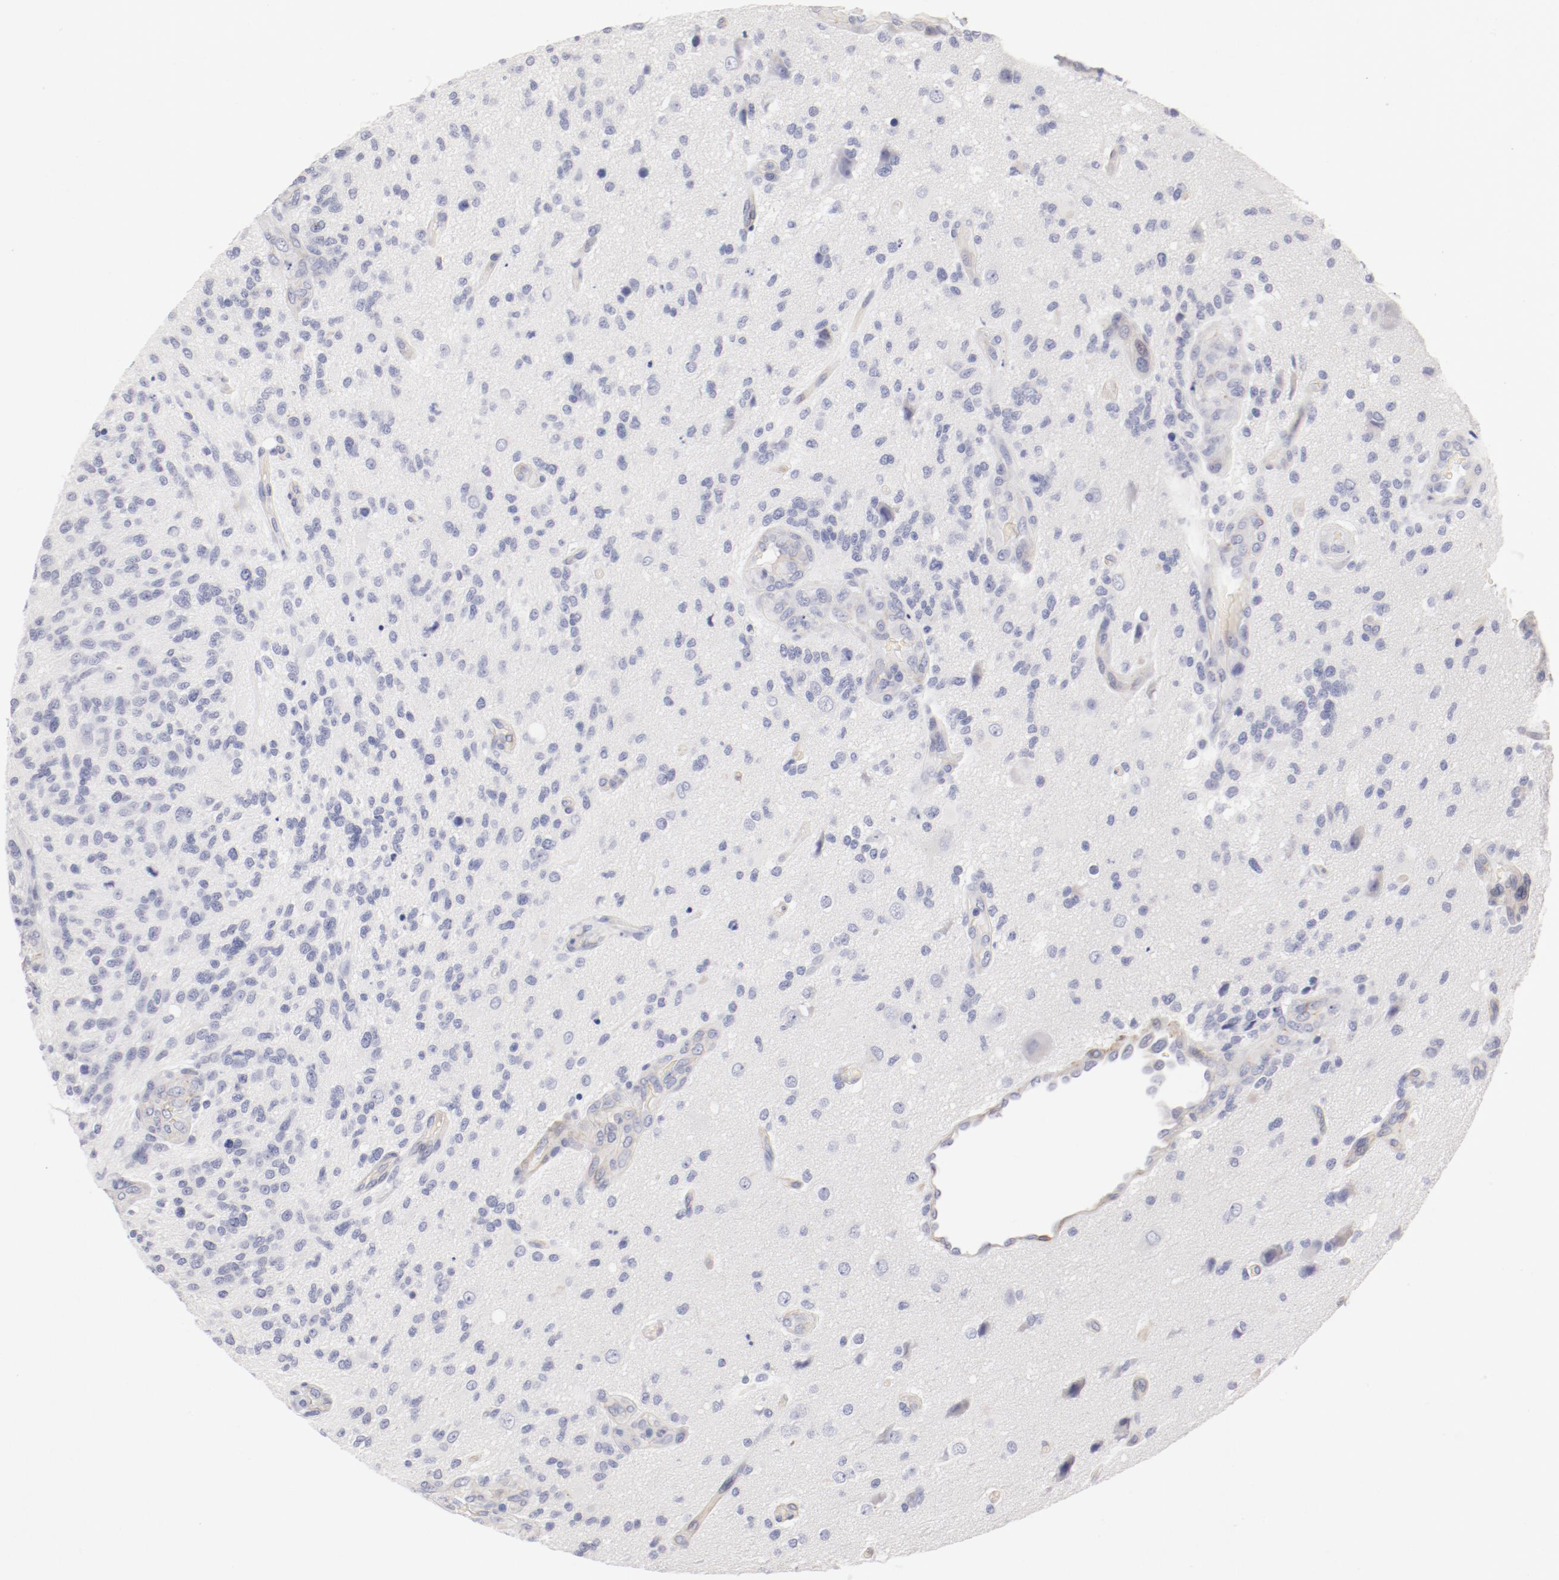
{"staining": {"intensity": "negative", "quantity": "none", "location": "none"}, "tissue": "glioma", "cell_type": "Tumor cells", "image_type": "cancer", "snomed": [{"axis": "morphology", "description": "Normal tissue, NOS"}, {"axis": "morphology", "description": "Glioma, malignant, High grade"}, {"axis": "topography", "description": "Cerebral cortex"}], "caption": "A micrograph of human glioma is negative for staining in tumor cells.", "gene": "LAX1", "patient": {"sex": "male", "age": 75}}